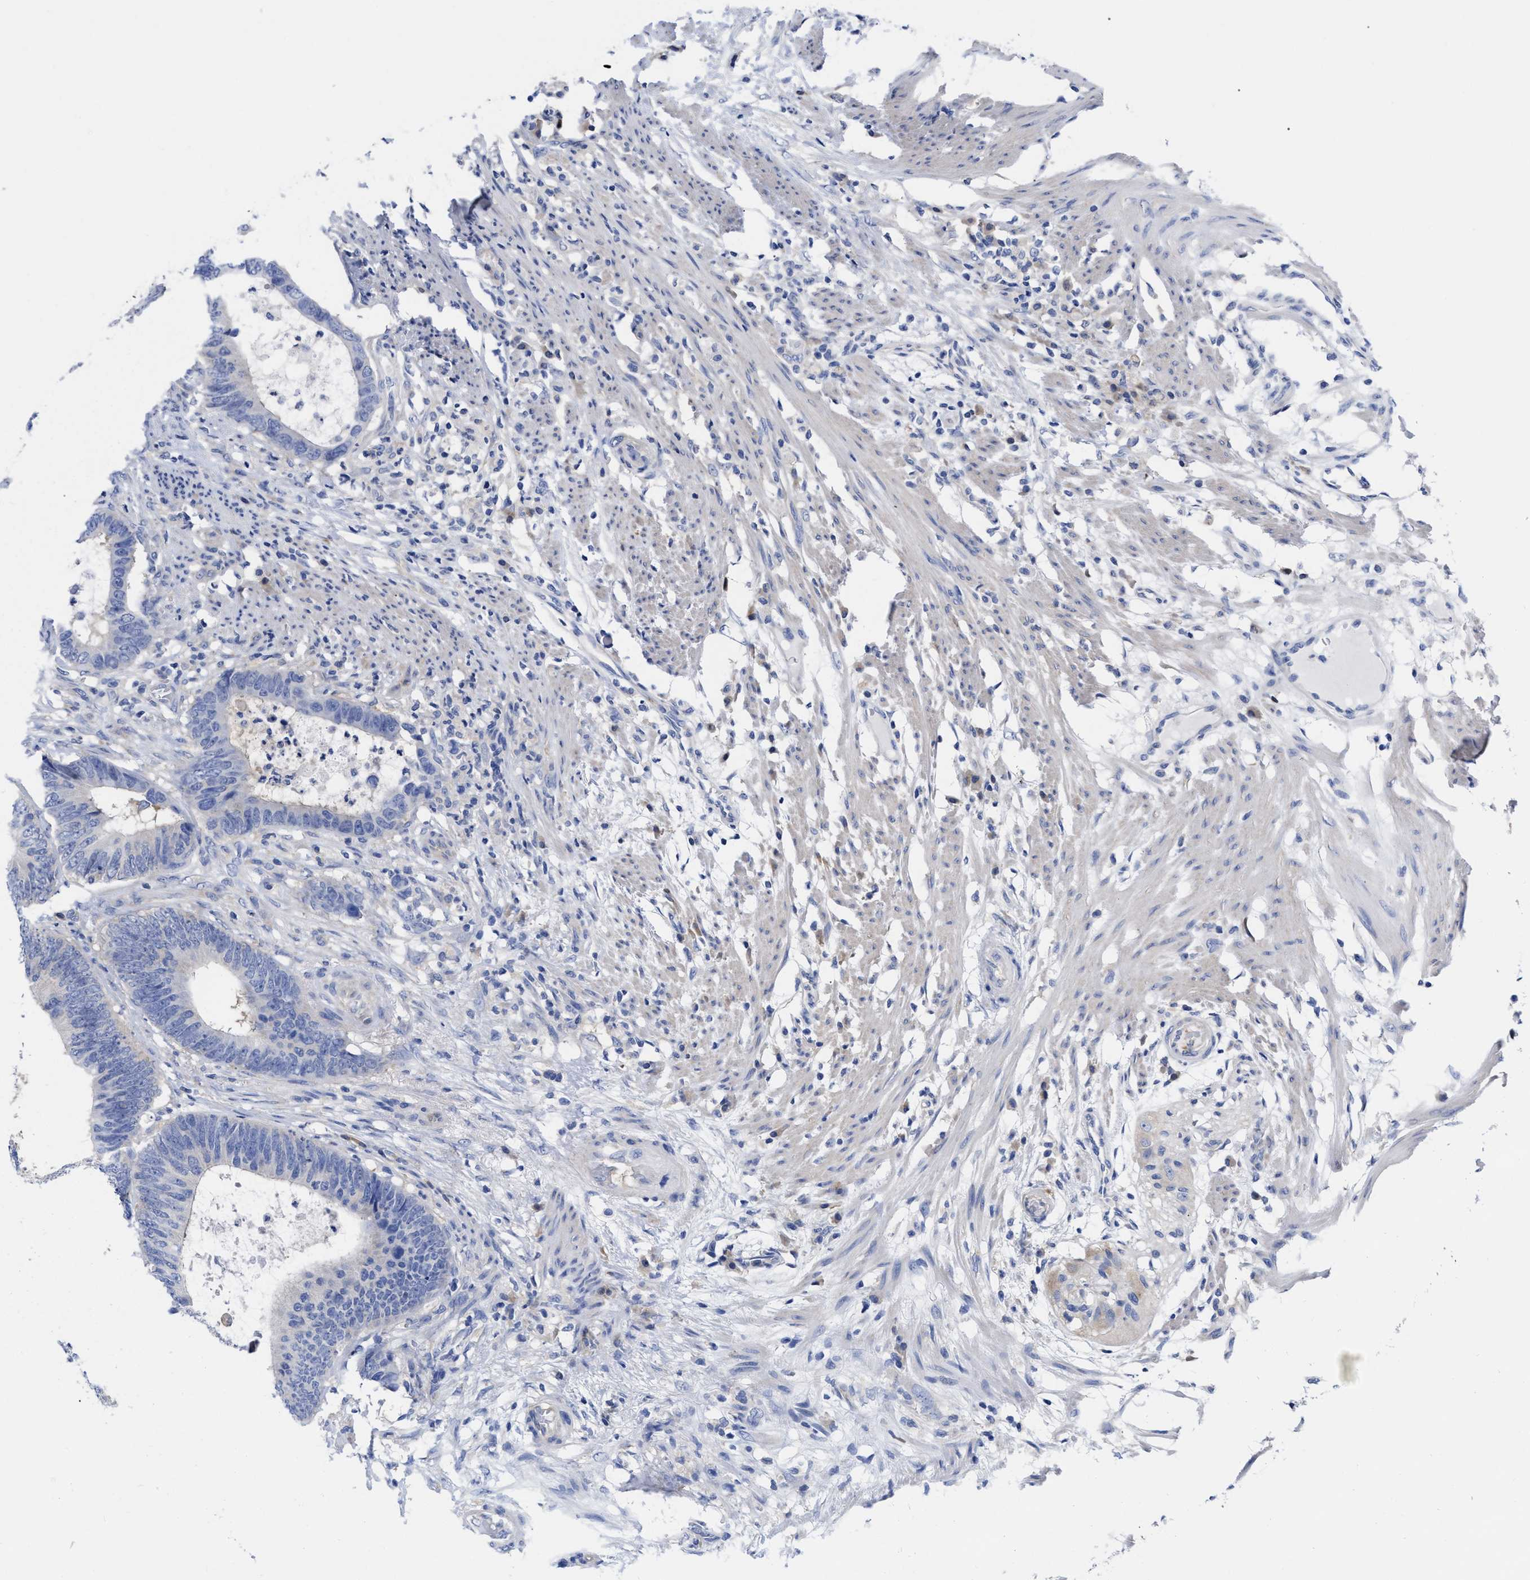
{"staining": {"intensity": "negative", "quantity": "none", "location": "none"}, "tissue": "colorectal cancer", "cell_type": "Tumor cells", "image_type": "cancer", "snomed": [{"axis": "morphology", "description": "Adenocarcinoma, NOS"}, {"axis": "topography", "description": "Colon"}], "caption": "DAB immunohistochemical staining of colorectal cancer (adenocarcinoma) displays no significant staining in tumor cells.", "gene": "RBKS", "patient": {"sex": "male", "age": 56}}